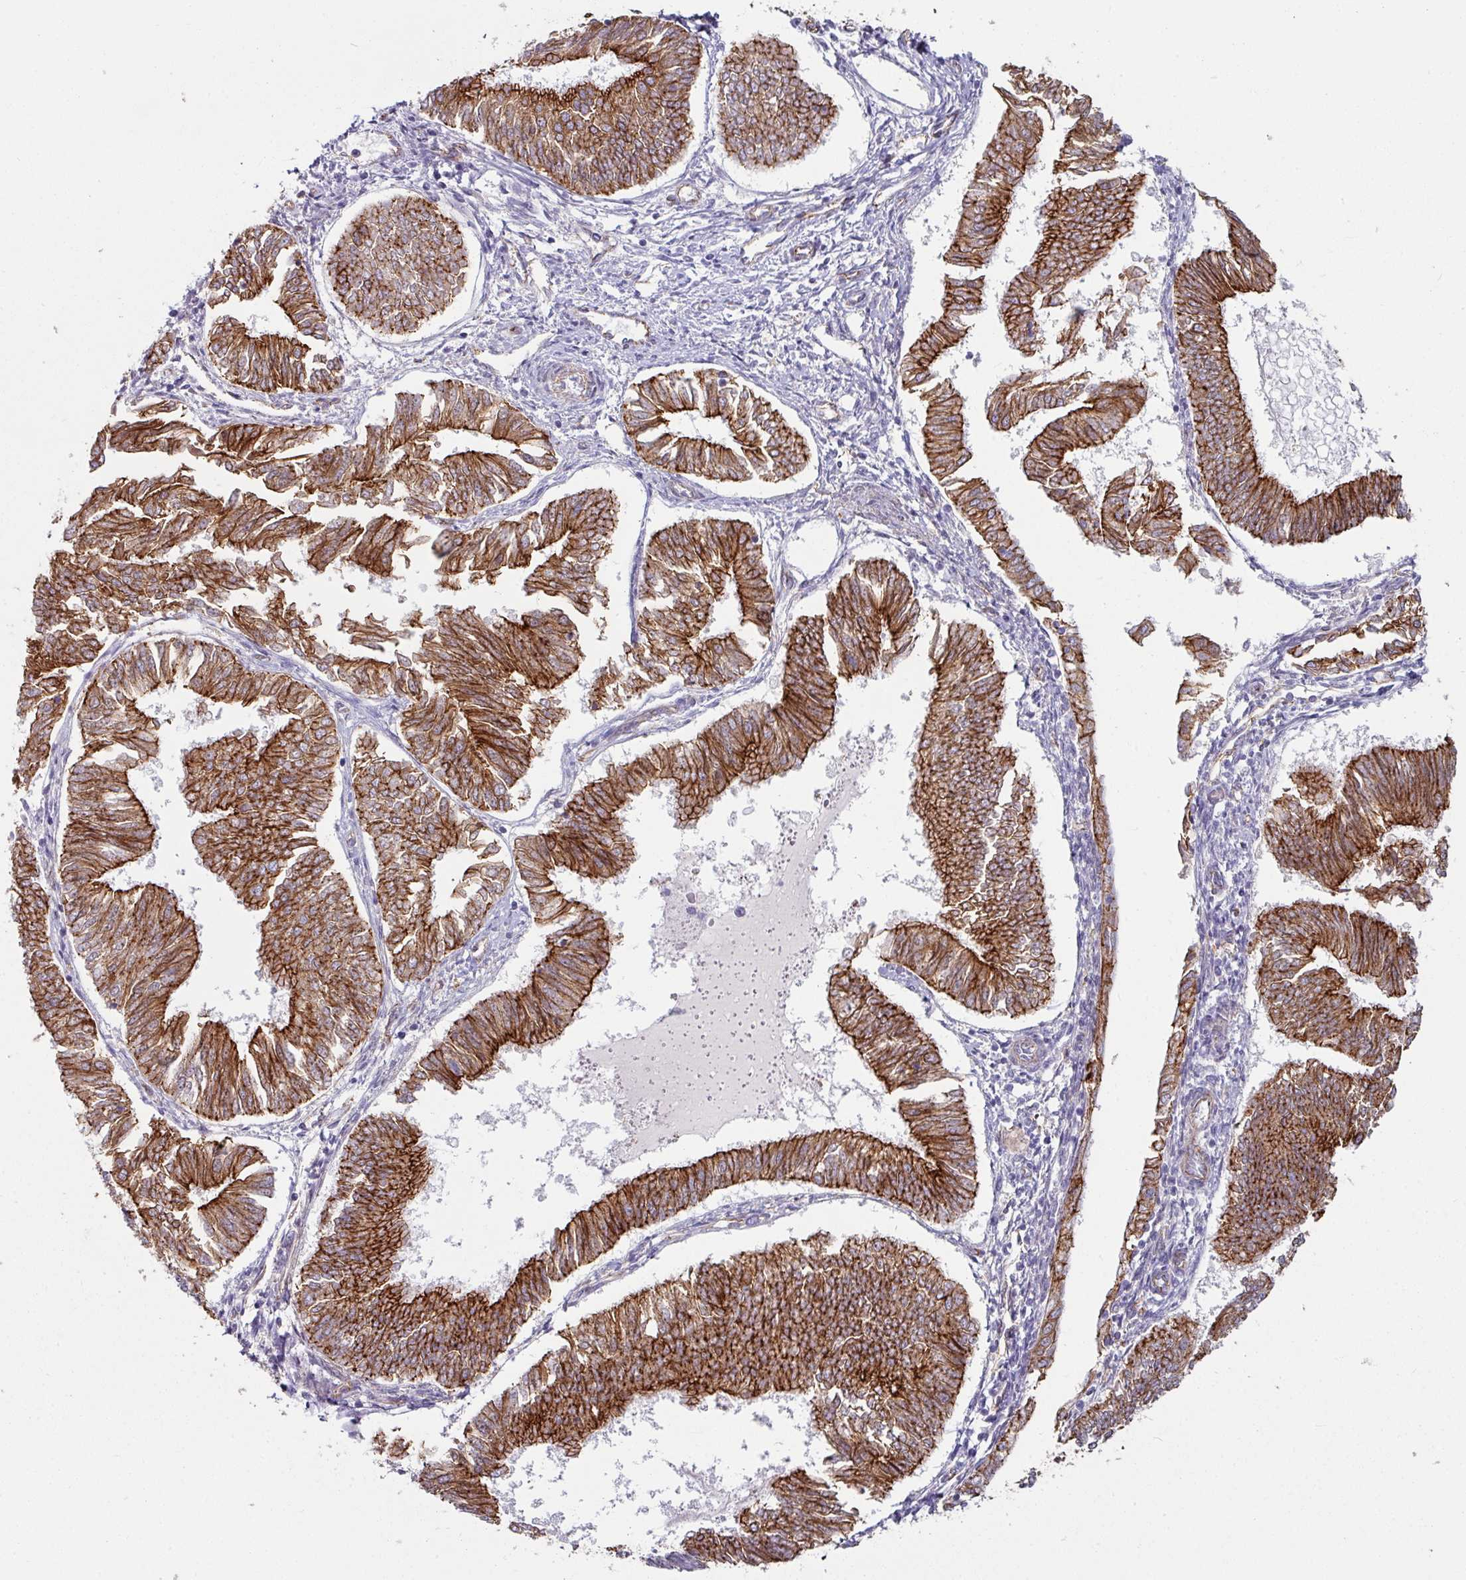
{"staining": {"intensity": "strong", "quantity": ">75%", "location": "cytoplasmic/membranous"}, "tissue": "endometrial cancer", "cell_type": "Tumor cells", "image_type": "cancer", "snomed": [{"axis": "morphology", "description": "Adenocarcinoma, NOS"}, {"axis": "topography", "description": "Endometrium"}], "caption": "The micrograph exhibits immunohistochemical staining of adenocarcinoma (endometrial). There is strong cytoplasmic/membranous staining is seen in approximately >75% of tumor cells.", "gene": "JUP", "patient": {"sex": "female", "age": 58}}